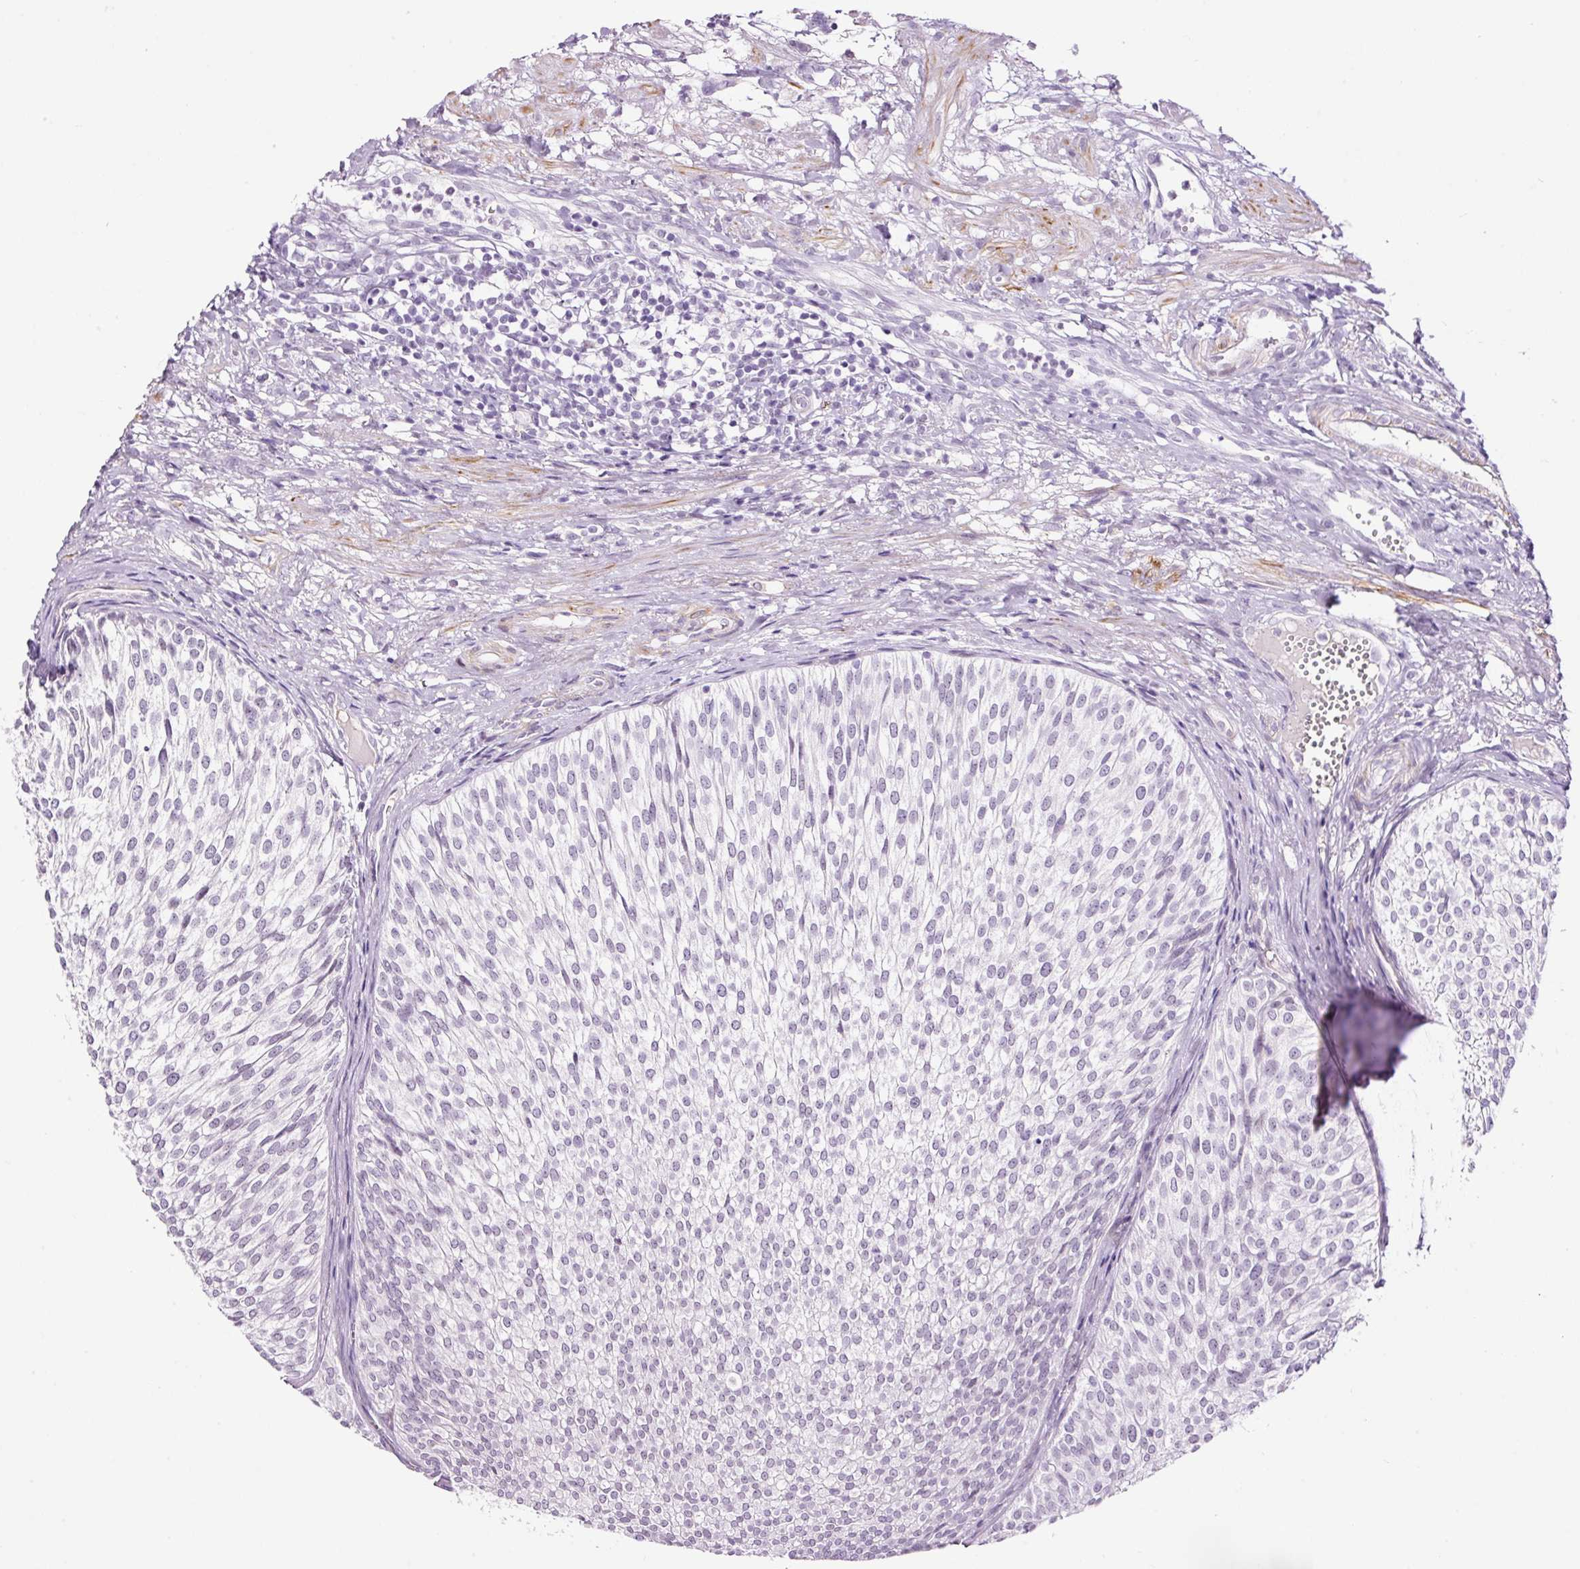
{"staining": {"intensity": "negative", "quantity": "none", "location": "none"}, "tissue": "urothelial cancer", "cell_type": "Tumor cells", "image_type": "cancer", "snomed": [{"axis": "morphology", "description": "Urothelial carcinoma, Low grade"}, {"axis": "topography", "description": "Urinary bladder"}], "caption": "Tumor cells are negative for protein expression in human urothelial cancer.", "gene": "RTF2", "patient": {"sex": "male", "age": 91}}